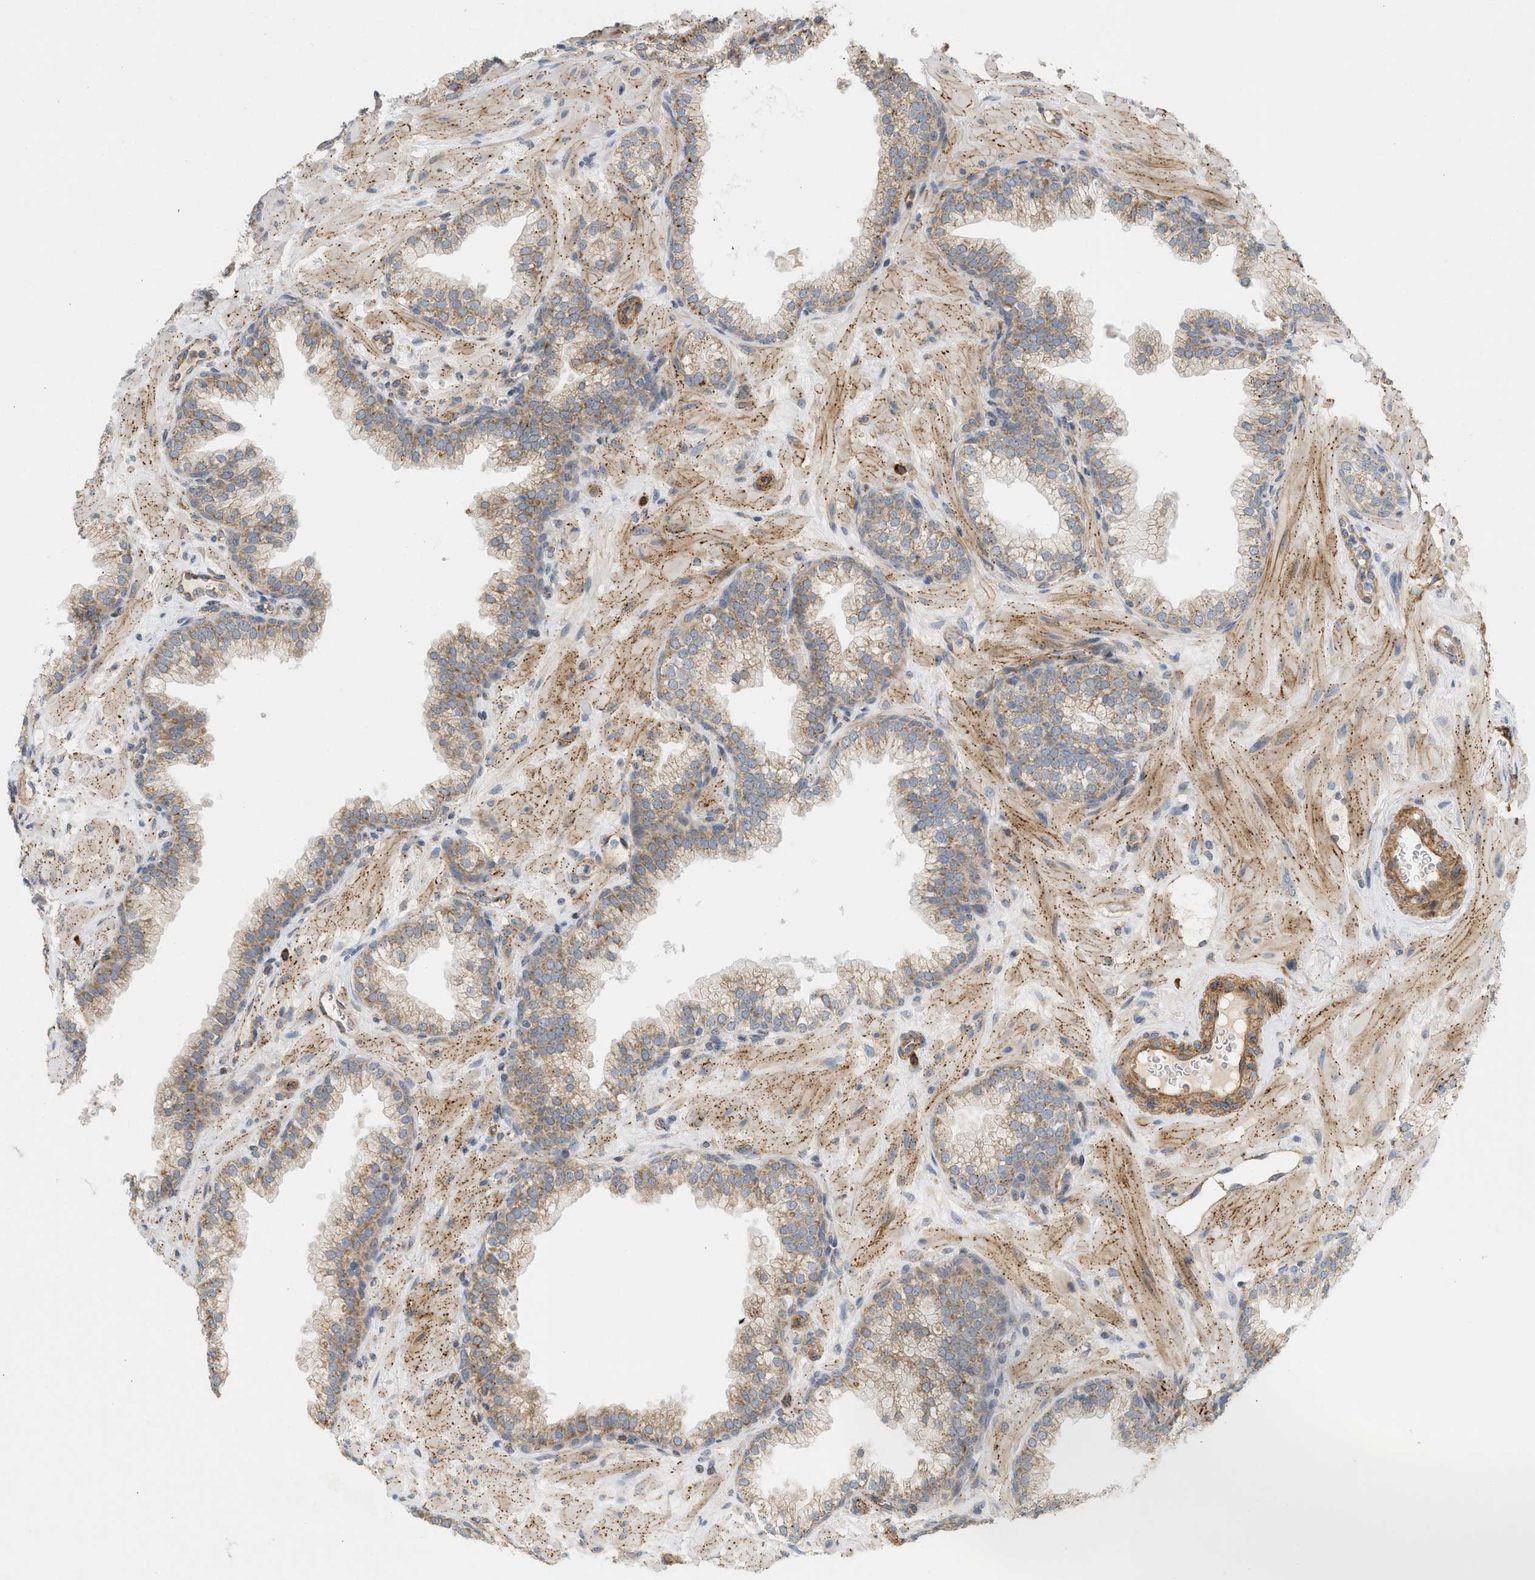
{"staining": {"intensity": "moderate", "quantity": ">75%", "location": "cytoplasmic/membranous"}, "tissue": "prostate", "cell_type": "Glandular cells", "image_type": "normal", "snomed": [{"axis": "morphology", "description": "Normal tissue, NOS"}, {"axis": "morphology", "description": "Urothelial carcinoma, Low grade"}, {"axis": "topography", "description": "Urinary bladder"}, {"axis": "topography", "description": "Prostate"}], "caption": "Prostate was stained to show a protein in brown. There is medium levels of moderate cytoplasmic/membranous expression in approximately >75% of glandular cells. The staining was performed using DAB (3,3'-diaminobenzidine), with brown indicating positive protein expression. Nuclei are stained blue with hematoxylin.", "gene": "SVOP", "patient": {"sex": "male", "age": 60}}